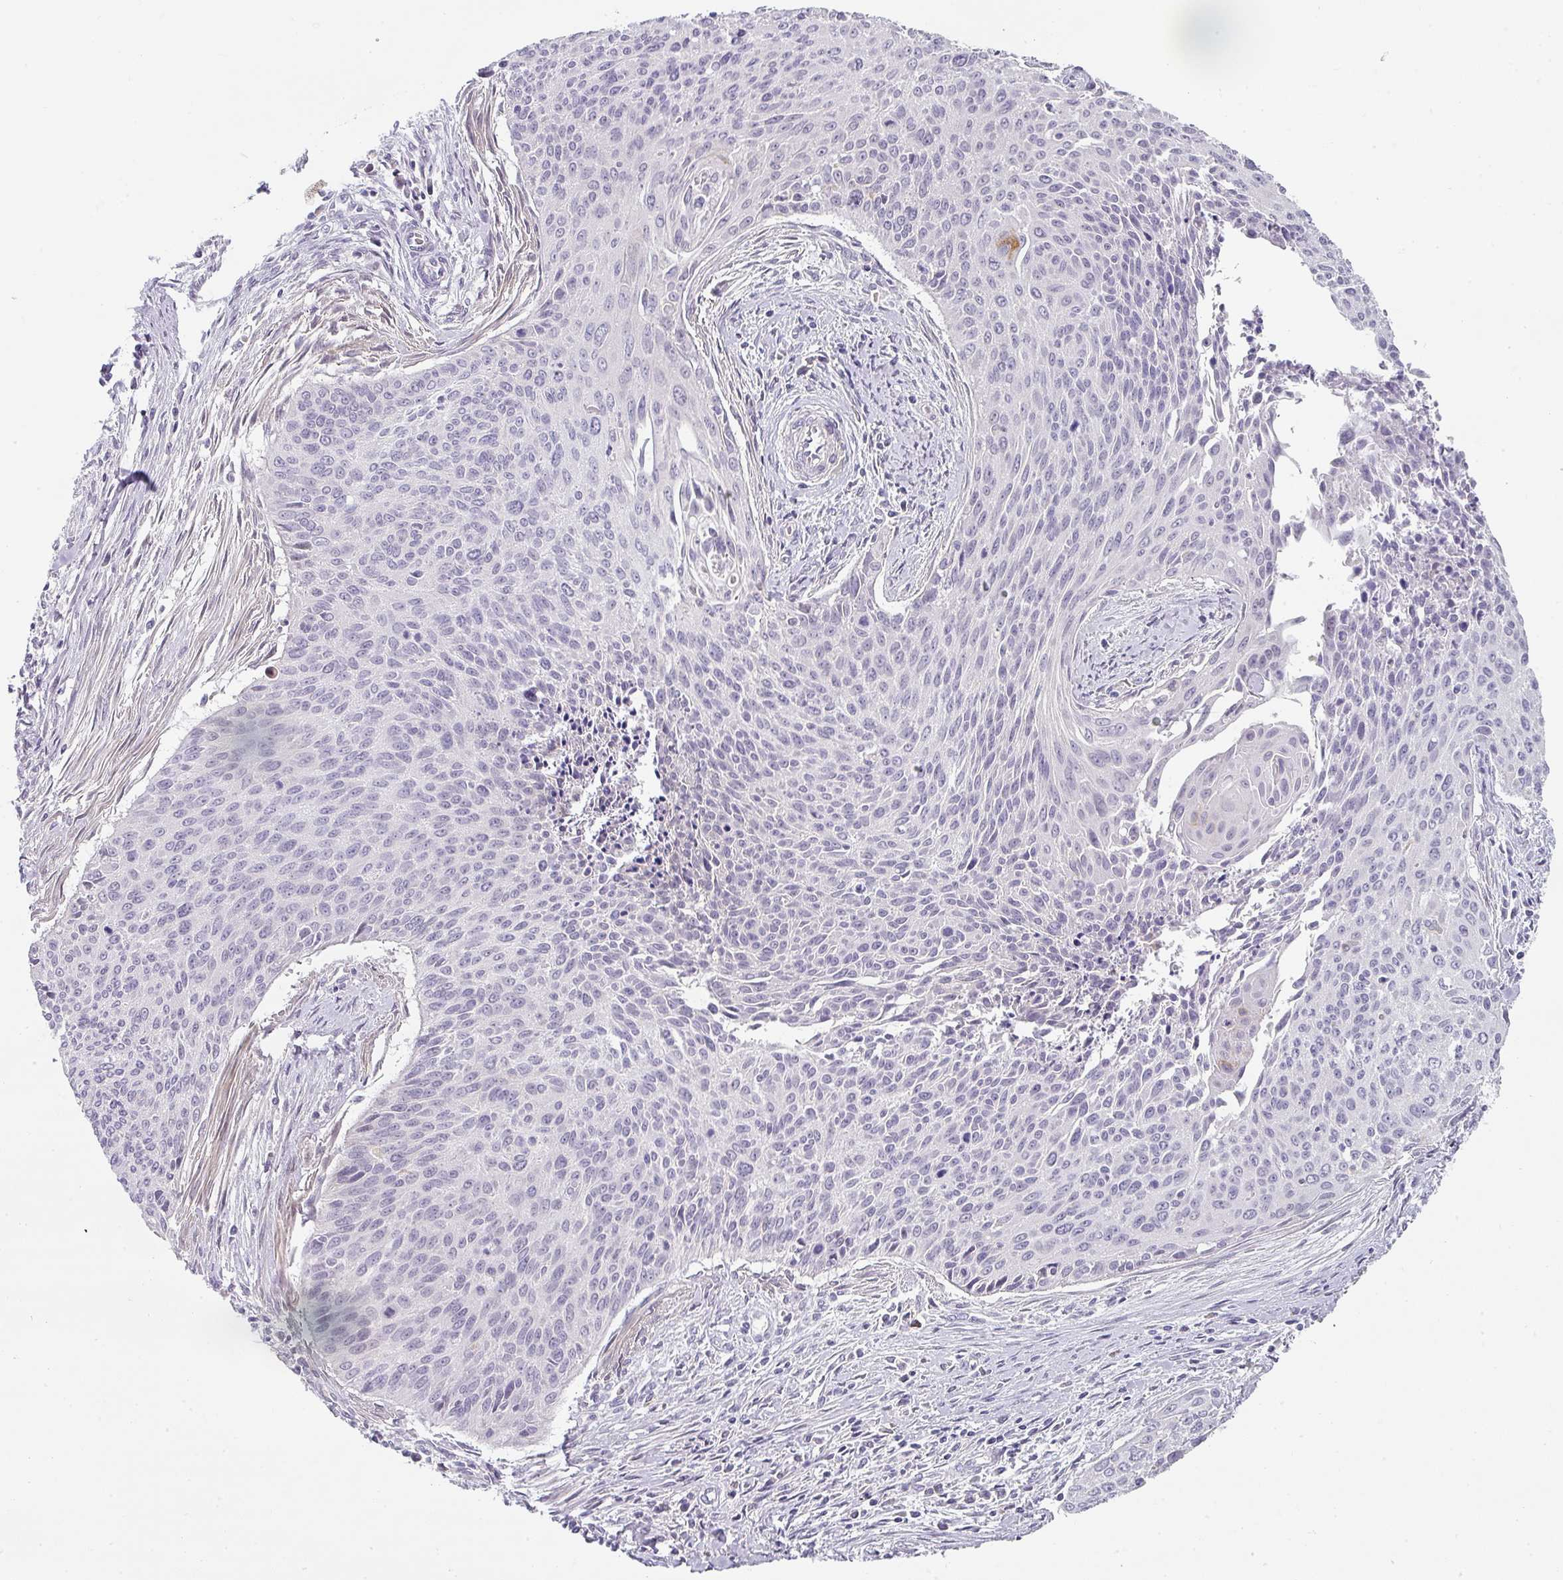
{"staining": {"intensity": "negative", "quantity": "none", "location": "none"}, "tissue": "cervical cancer", "cell_type": "Tumor cells", "image_type": "cancer", "snomed": [{"axis": "morphology", "description": "Squamous cell carcinoma, NOS"}, {"axis": "topography", "description": "Cervix"}], "caption": "The photomicrograph displays no significant staining in tumor cells of squamous cell carcinoma (cervical).", "gene": "BTLA", "patient": {"sex": "female", "age": 55}}